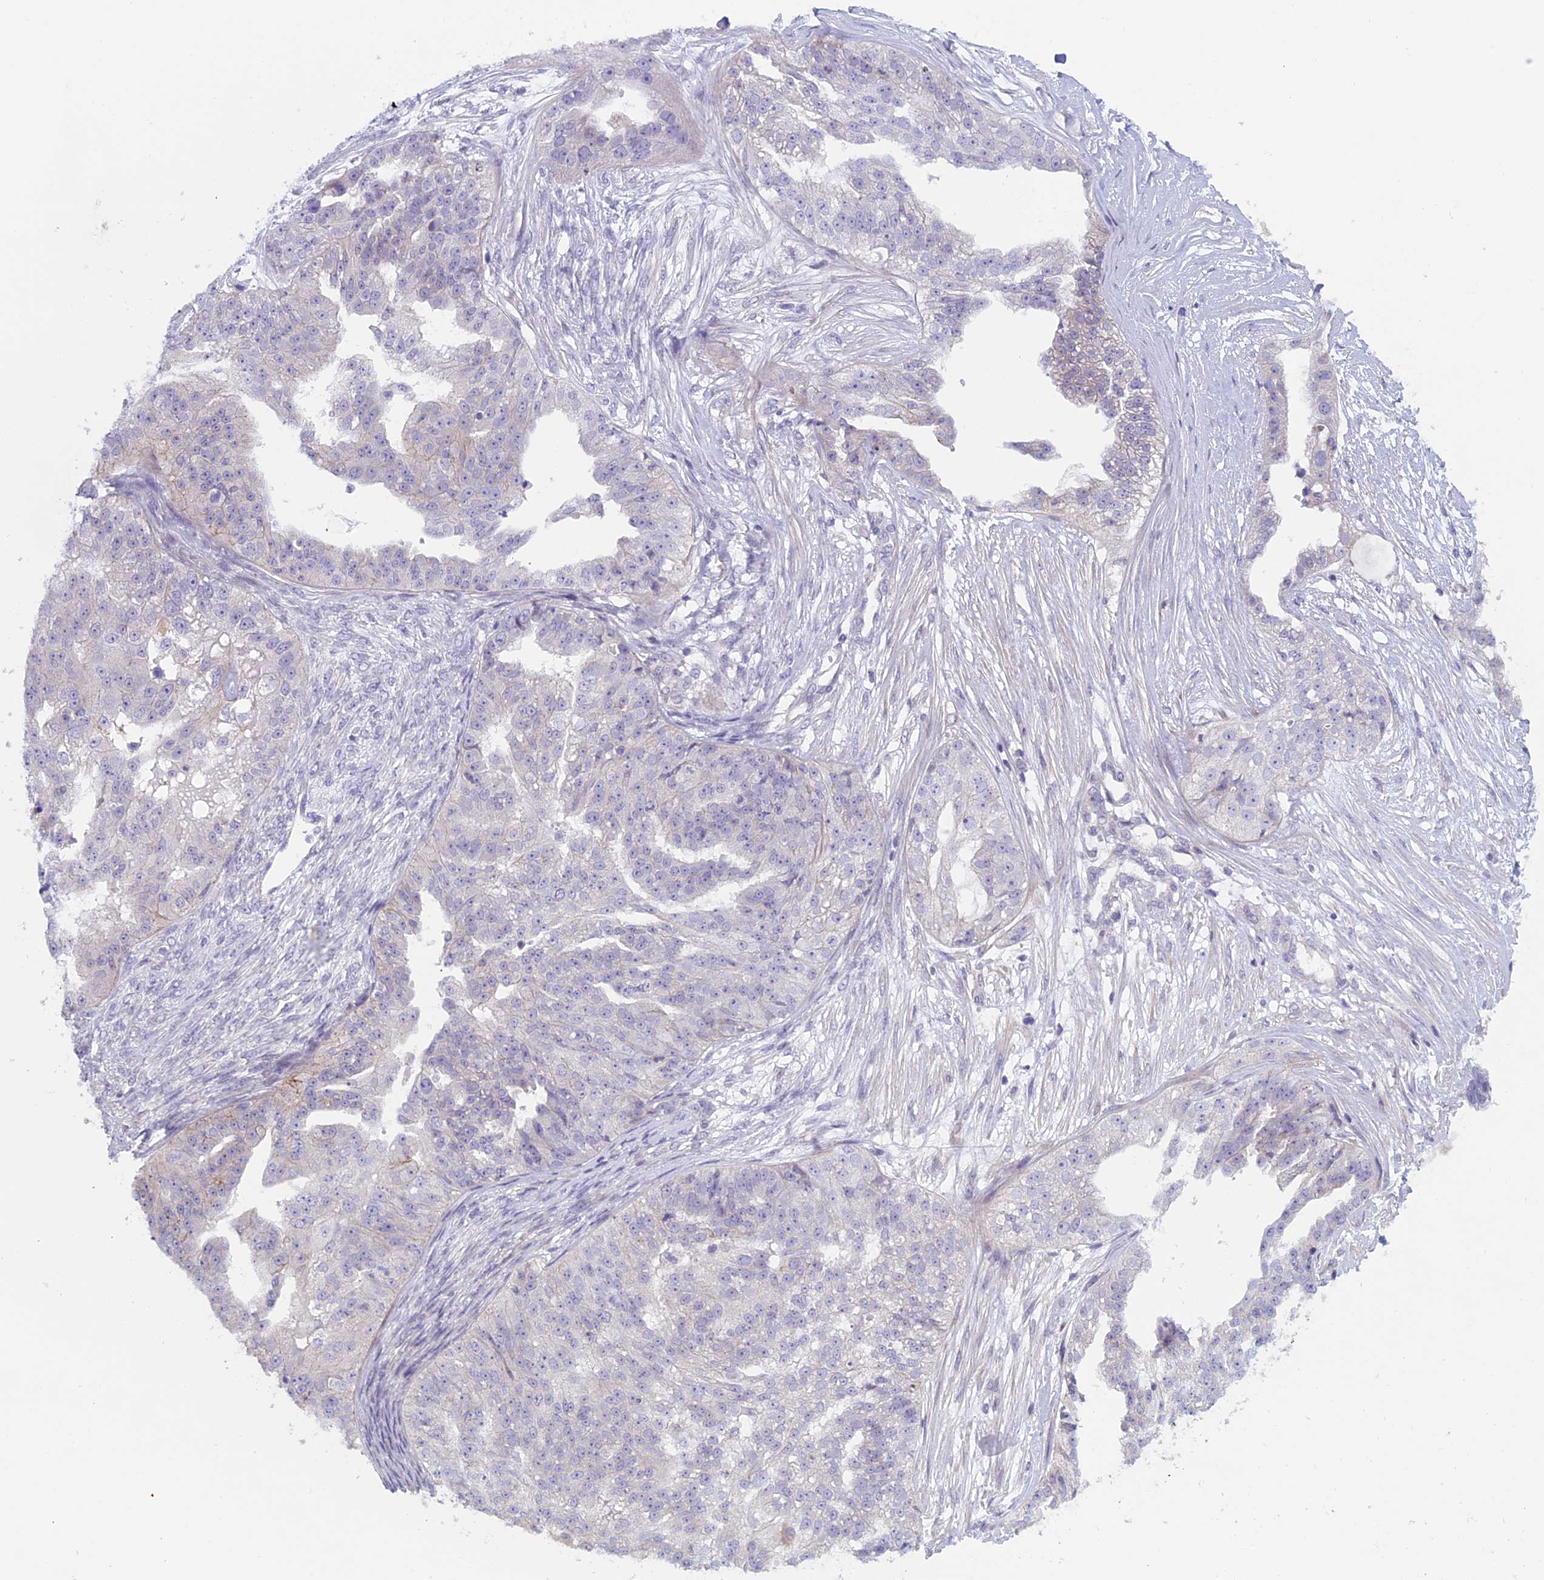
{"staining": {"intensity": "negative", "quantity": "none", "location": "none"}, "tissue": "ovarian cancer", "cell_type": "Tumor cells", "image_type": "cancer", "snomed": [{"axis": "morphology", "description": "Cystadenocarcinoma, serous, NOS"}, {"axis": "topography", "description": "Ovary"}], "caption": "Immunohistochemistry (IHC) image of ovarian cancer (serous cystadenocarcinoma) stained for a protein (brown), which exhibits no staining in tumor cells.", "gene": "CNOT6L", "patient": {"sex": "female", "age": 58}}